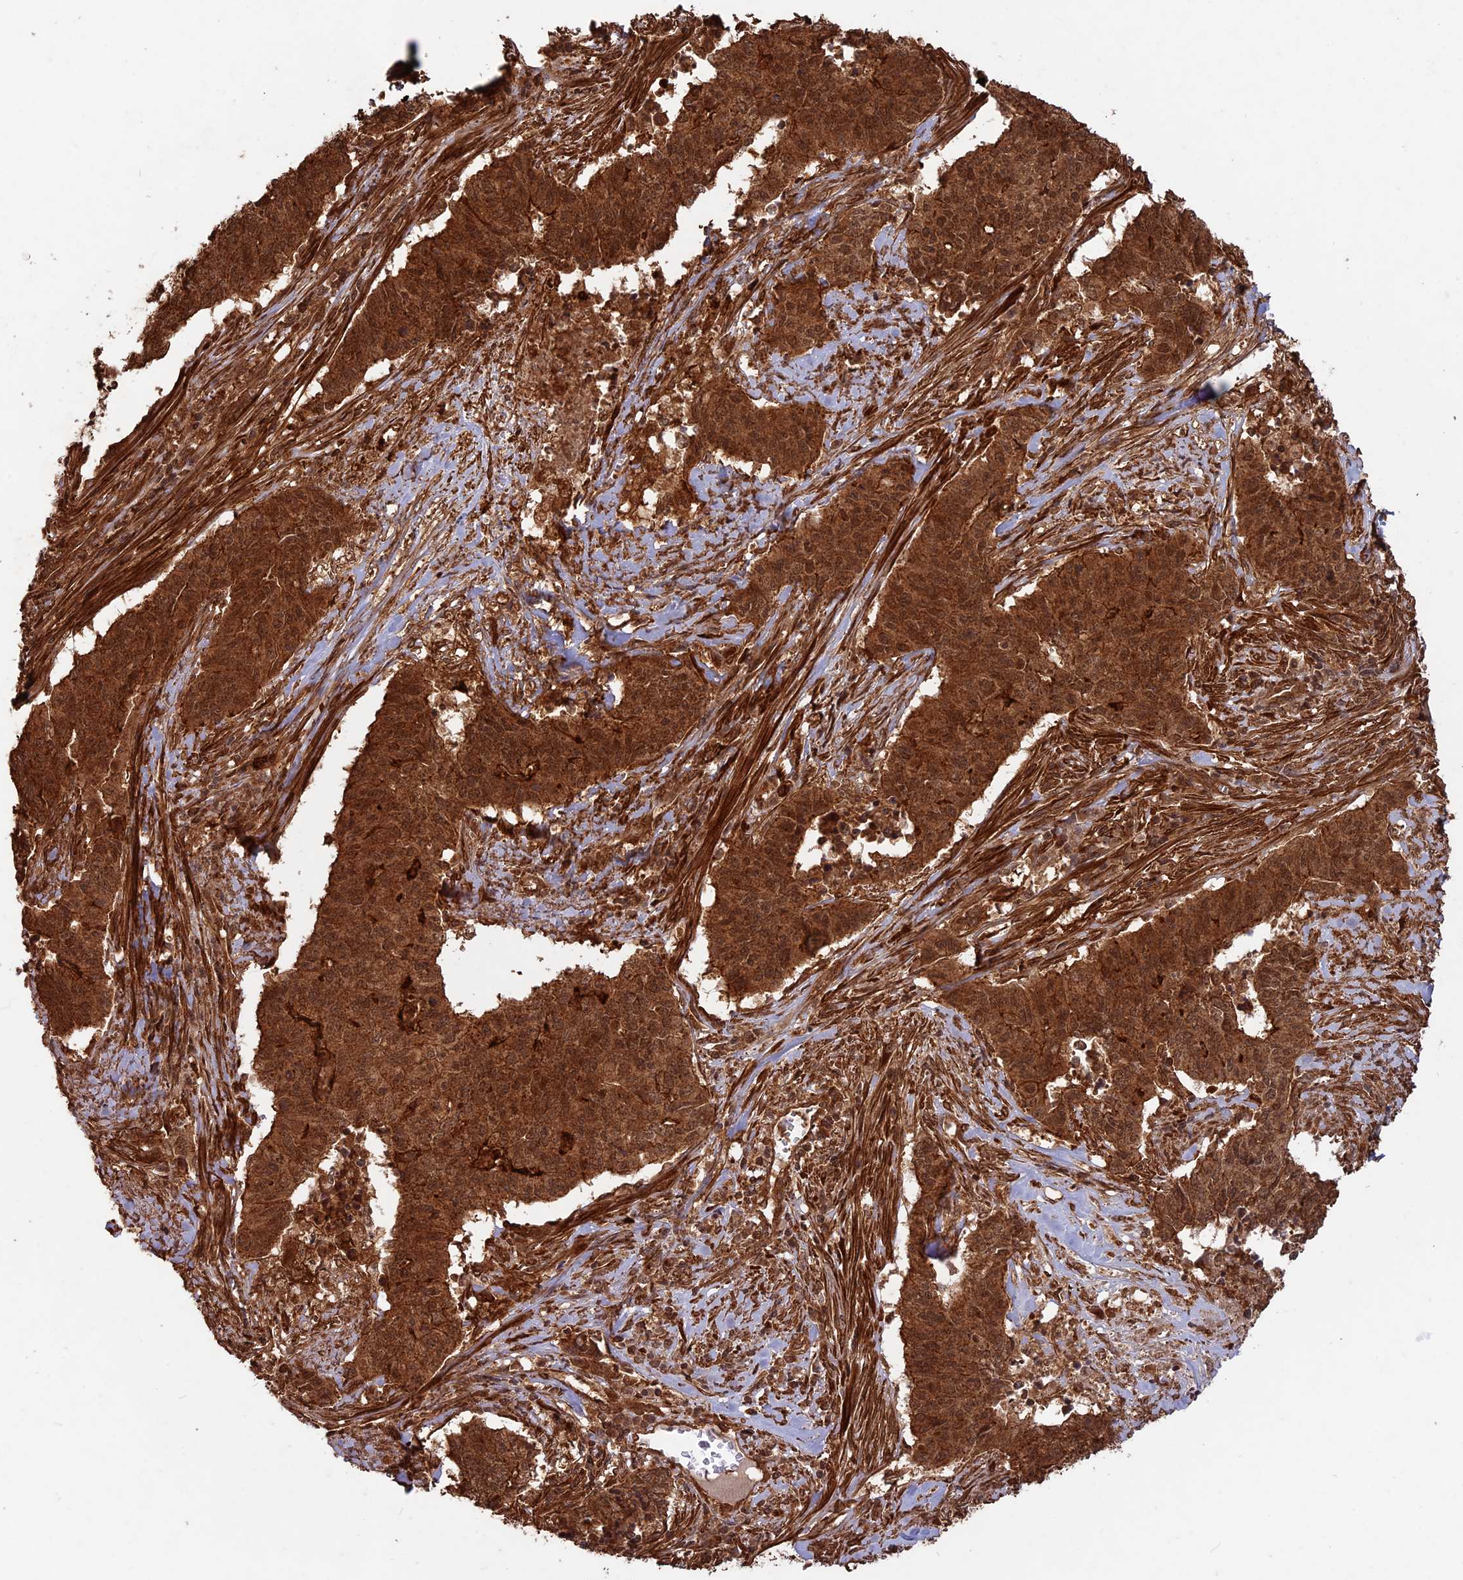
{"staining": {"intensity": "strong", "quantity": ">75%", "location": "cytoplasmic/membranous,nuclear"}, "tissue": "endometrial cancer", "cell_type": "Tumor cells", "image_type": "cancer", "snomed": [{"axis": "morphology", "description": "Adenocarcinoma, NOS"}, {"axis": "topography", "description": "Endometrium"}], "caption": "Protein staining of endometrial cancer (adenocarcinoma) tissue reveals strong cytoplasmic/membranous and nuclear expression in approximately >75% of tumor cells.", "gene": "CCDC174", "patient": {"sex": "female", "age": 59}}